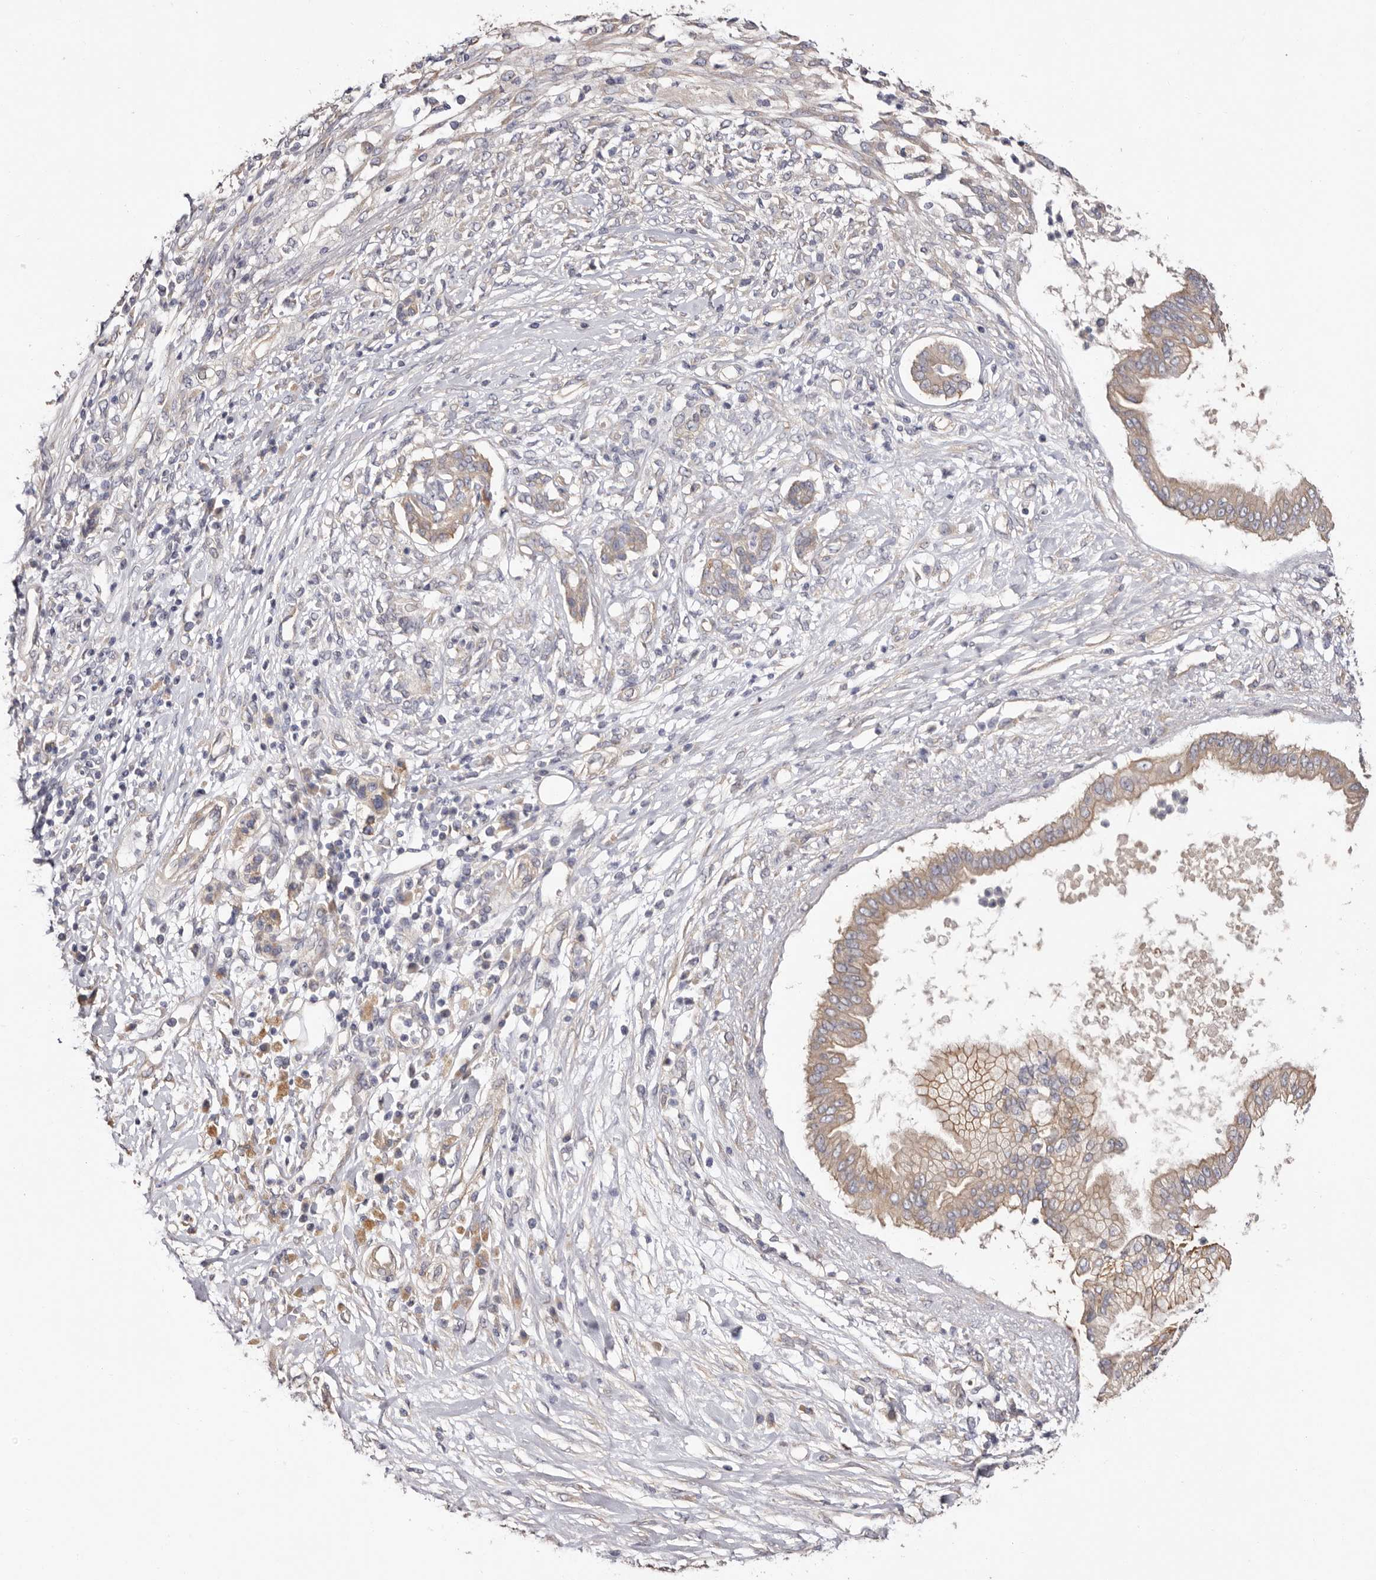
{"staining": {"intensity": "moderate", "quantity": "25%-75%", "location": "cytoplasmic/membranous"}, "tissue": "pancreatic cancer", "cell_type": "Tumor cells", "image_type": "cancer", "snomed": [{"axis": "morphology", "description": "Adenocarcinoma, NOS"}, {"axis": "topography", "description": "Pancreas"}], "caption": "Protein staining shows moderate cytoplasmic/membranous expression in about 25%-75% of tumor cells in pancreatic cancer.", "gene": "FAM167B", "patient": {"sex": "female", "age": 56}}